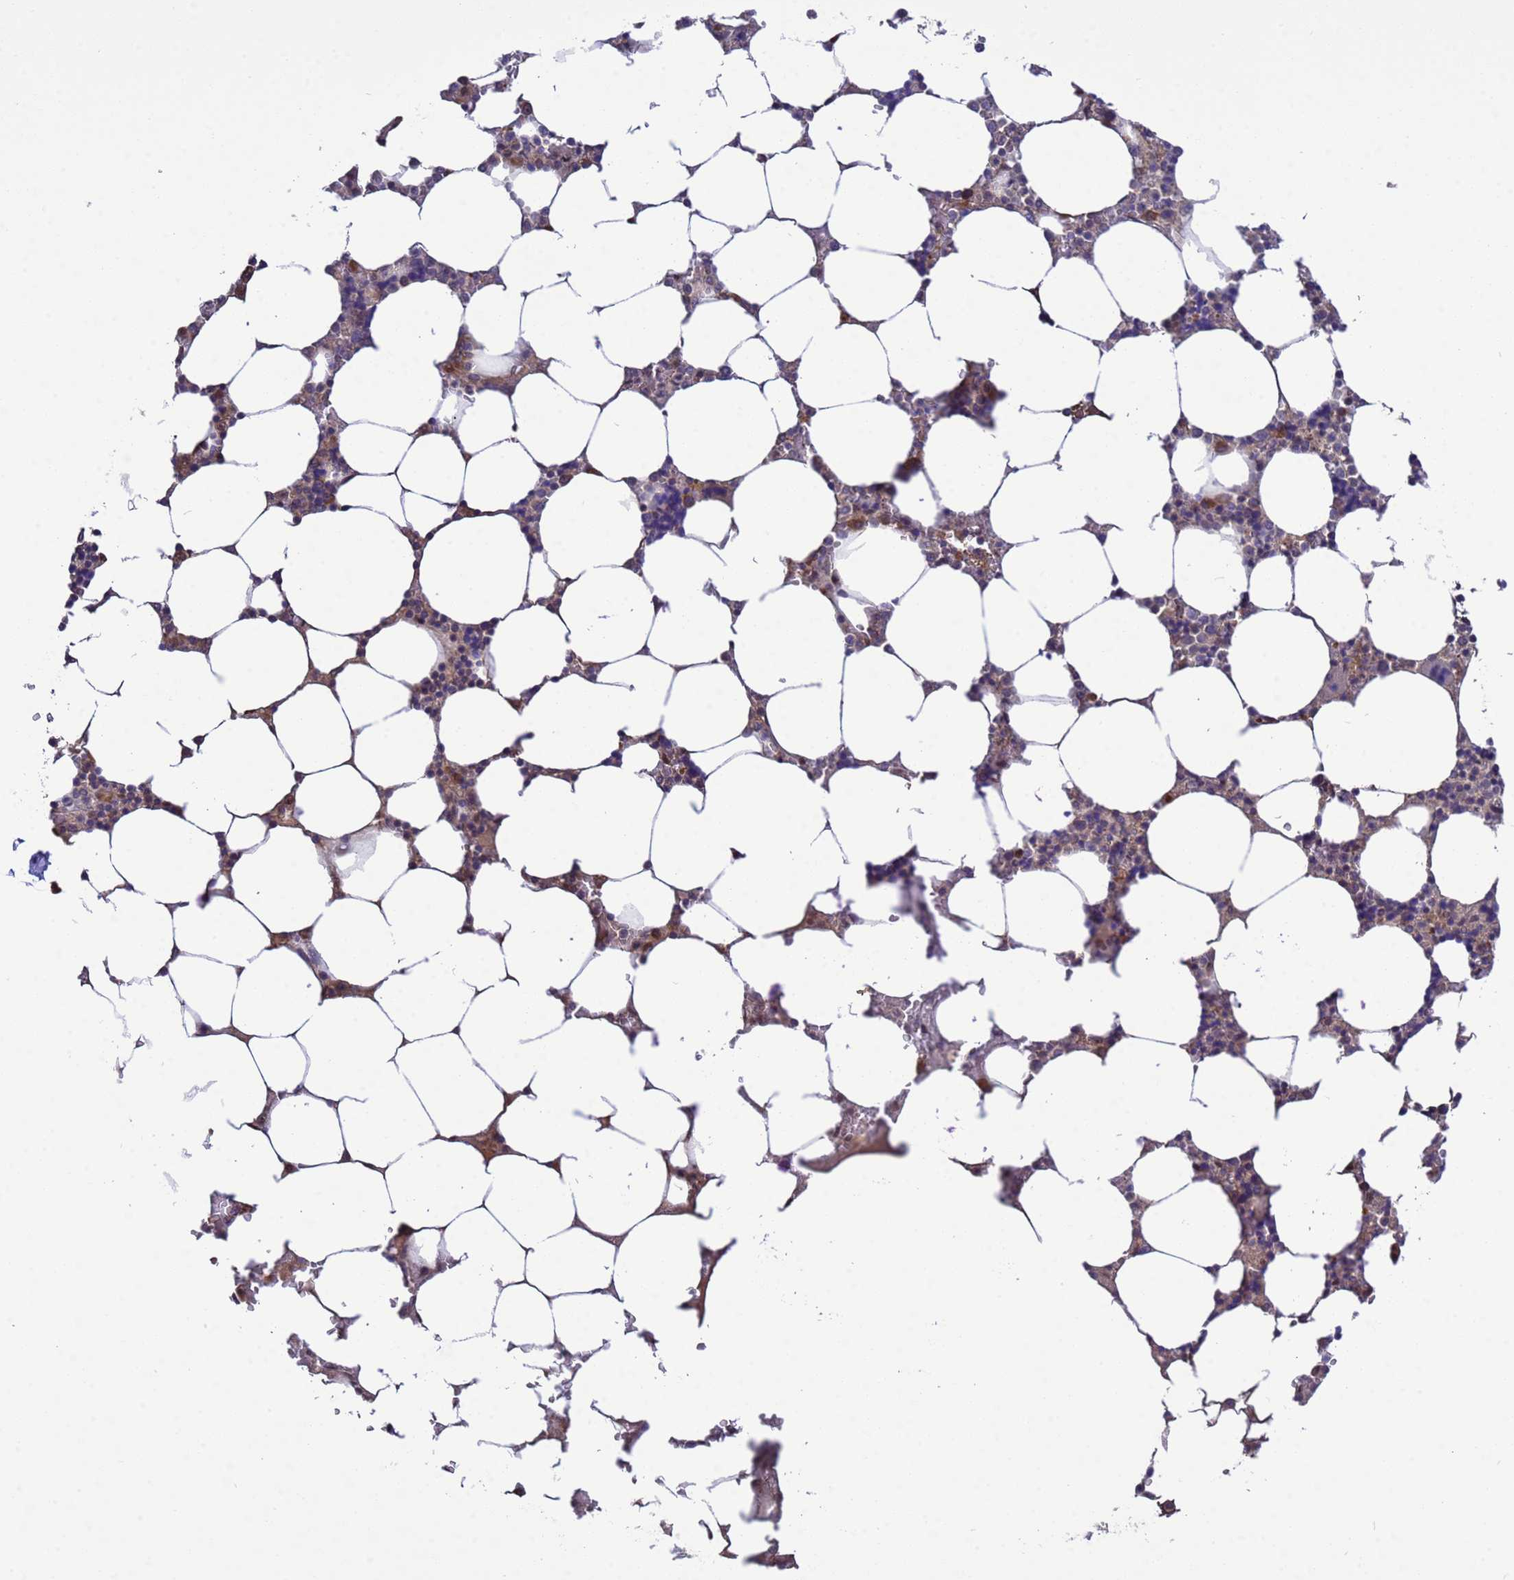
{"staining": {"intensity": "moderate", "quantity": "<25%", "location": "cytoplasmic/membranous"}, "tissue": "bone marrow", "cell_type": "Hematopoietic cells", "image_type": "normal", "snomed": [{"axis": "morphology", "description": "Normal tissue, NOS"}, {"axis": "topography", "description": "Bone marrow"}], "caption": "A brown stain shows moderate cytoplasmic/membranous positivity of a protein in hematopoietic cells of benign bone marrow. The staining was performed using DAB (3,3'-diaminobenzidine) to visualize the protein expression in brown, while the nuclei were stained in blue with hematoxylin (Magnification: 20x).", "gene": "ZFP69B", "patient": {"sex": "male", "age": 64}}